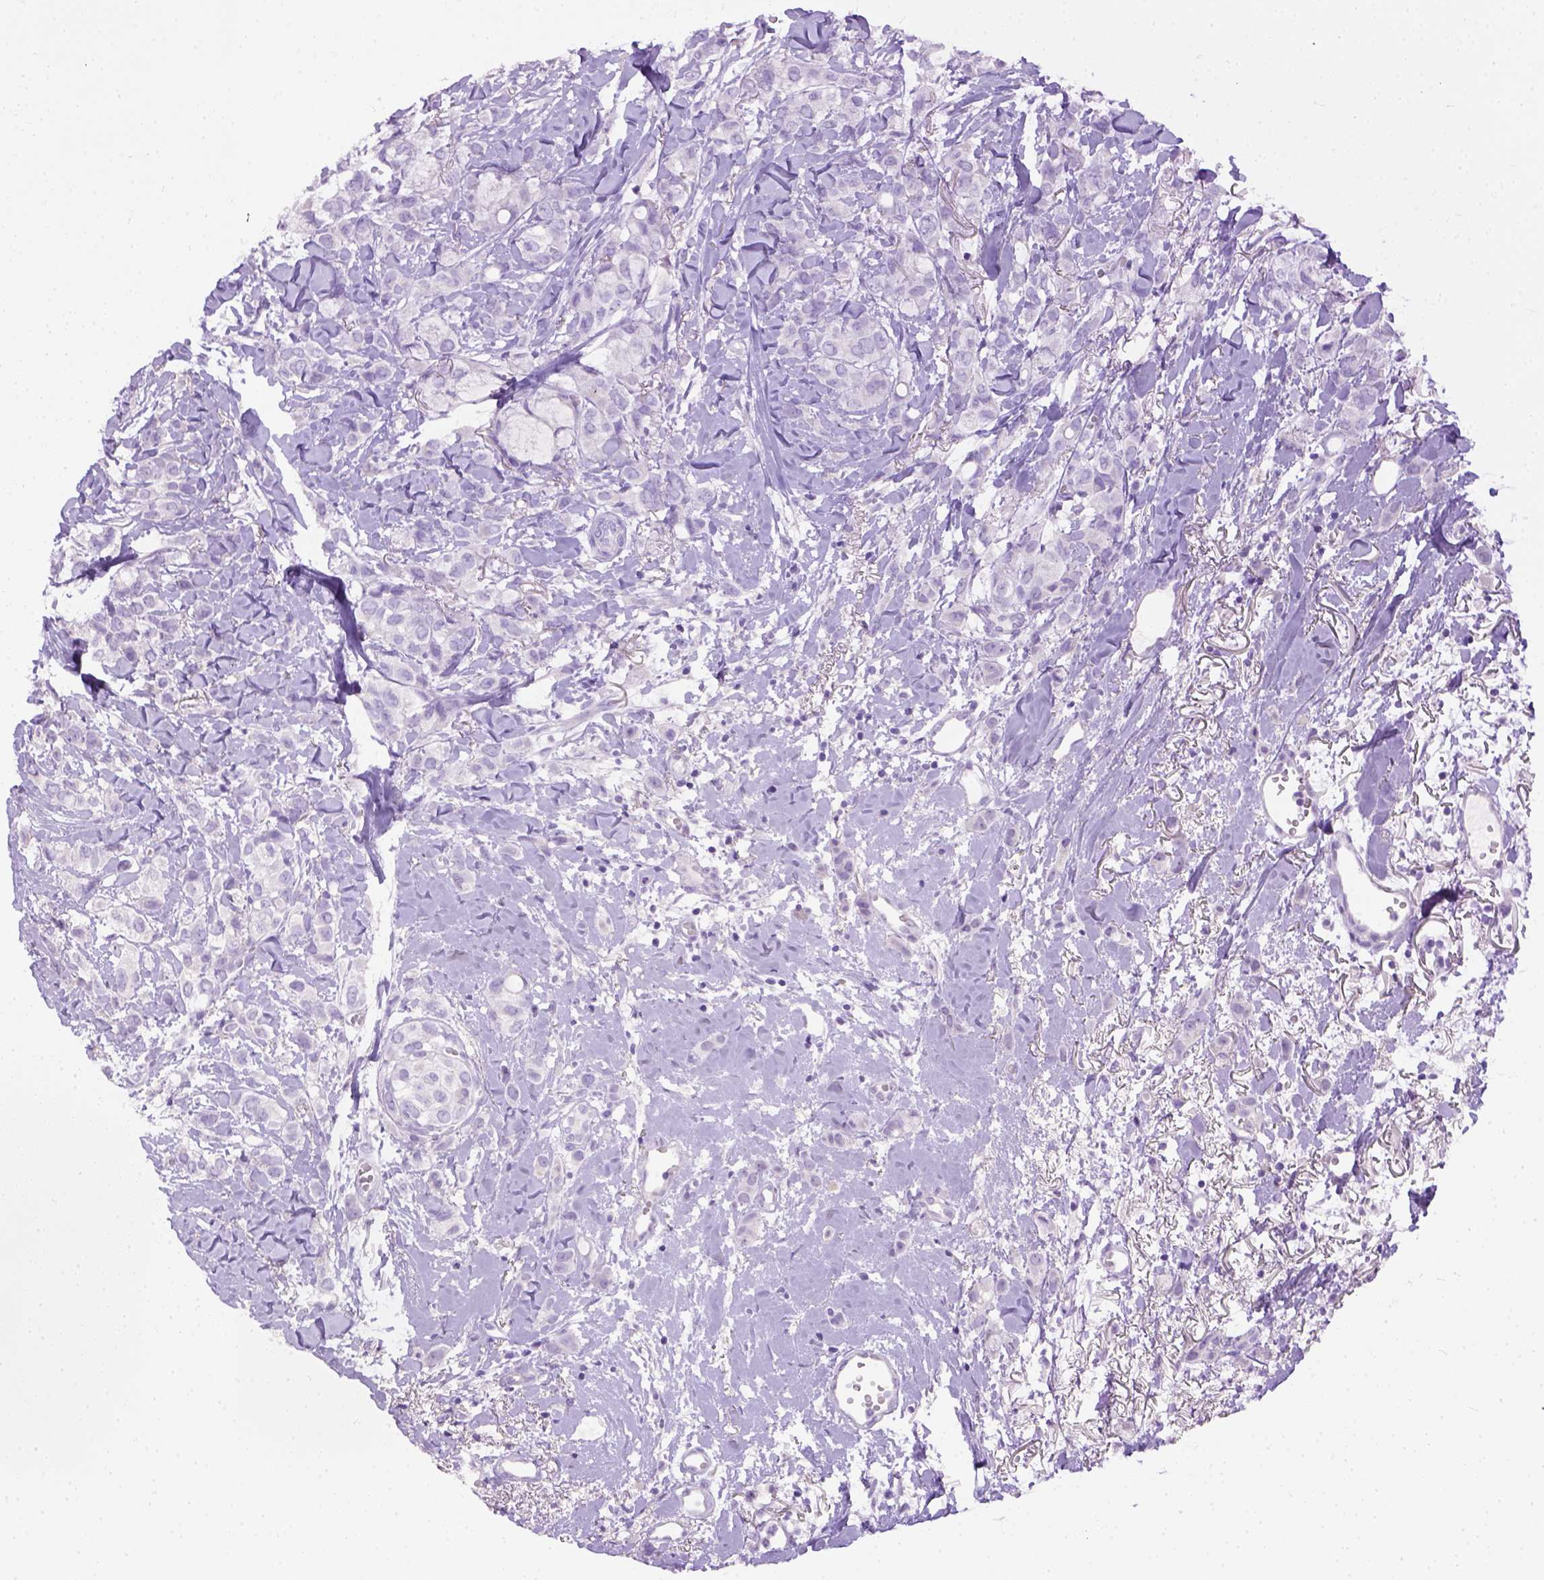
{"staining": {"intensity": "negative", "quantity": "none", "location": "none"}, "tissue": "breast cancer", "cell_type": "Tumor cells", "image_type": "cancer", "snomed": [{"axis": "morphology", "description": "Duct carcinoma"}, {"axis": "topography", "description": "Breast"}], "caption": "Immunohistochemical staining of human breast cancer (intraductal carcinoma) reveals no significant positivity in tumor cells.", "gene": "CYP24A1", "patient": {"sex": "female", "age": 85}}